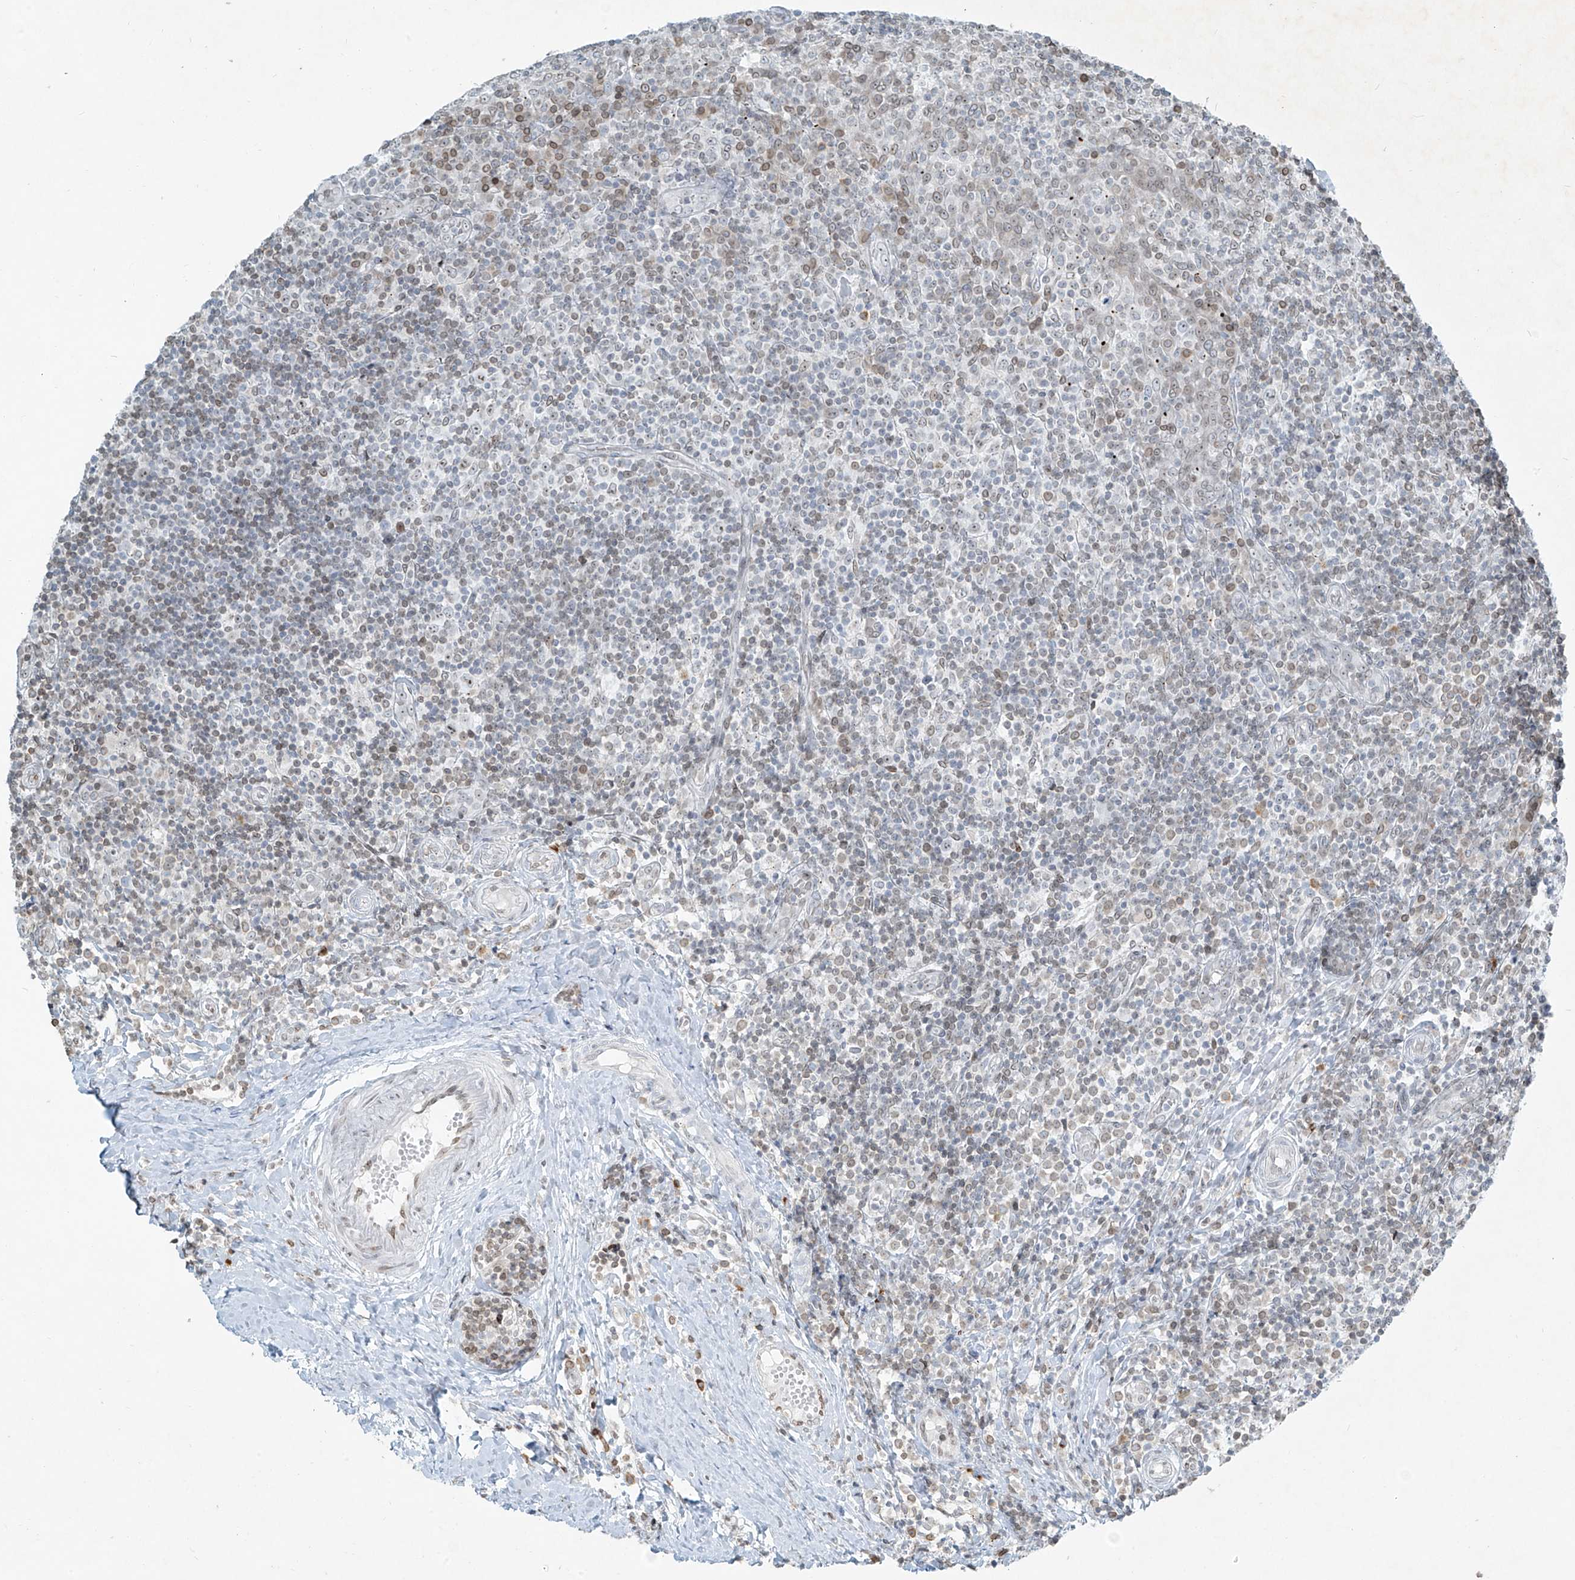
{"staining": {"intensity": "moderate", "quantity": "<25%", "location": "cytoplasmic/membranous"}, "tissue": "tonsil", "cell_type": "Germinal center cells", "image_type": "normal", "snomed": [{"axis": "morphology", "description": "Normal tissue, NOS"}, {"axis": "topography", "description": "Tonsil"}], "caption": "DAB (3,3'-diaminobenzidine) immunohistochemical staining of unremarkable tonsil displays moderate cytoplasmic/membranous protein staining in about <25% of germinal center cells.", "gene": "SAMD15", "patient": {"sex": "female", "age": 19}}